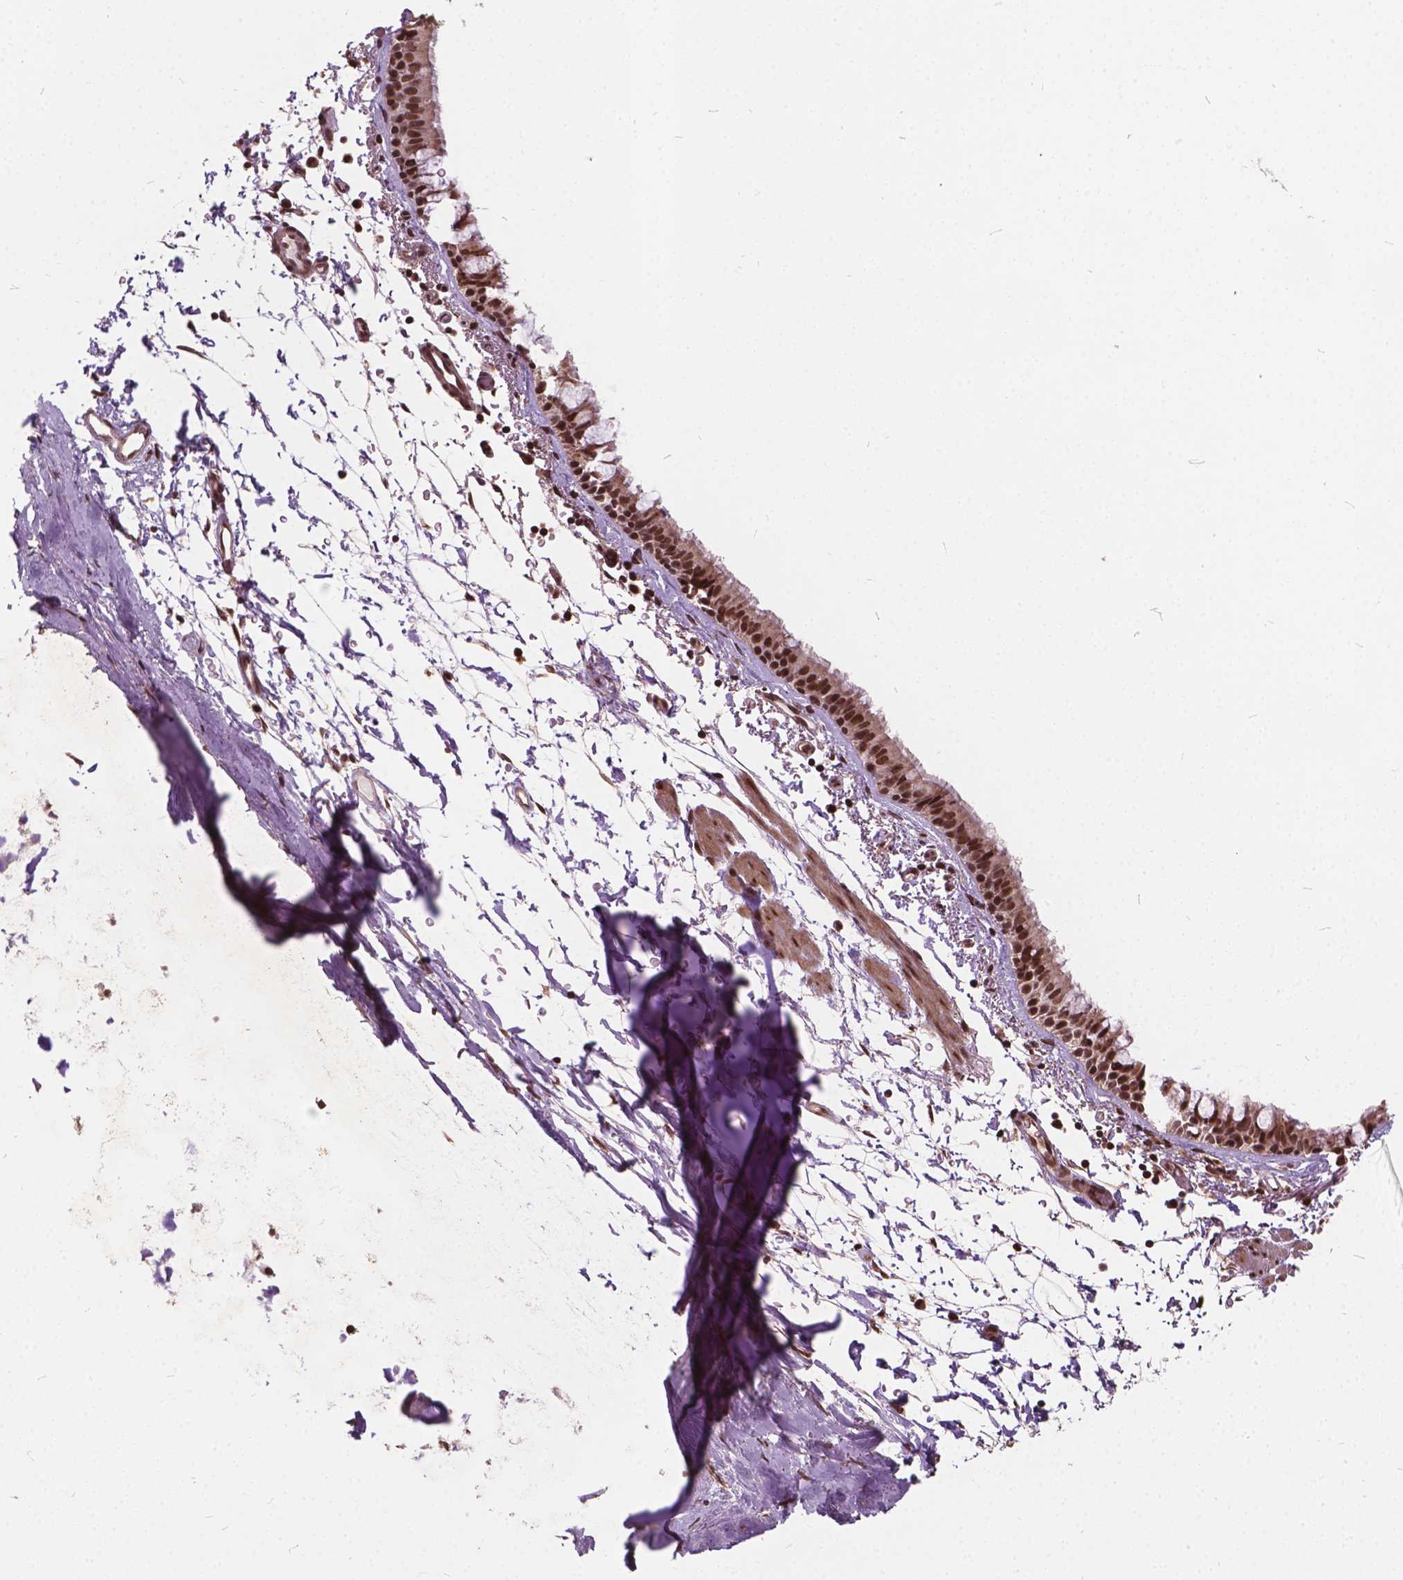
{"staining": {"intensity": "moderate", "quantity": ">75%", "location": "nuclear"}, "tissue": "bronchus", "cell_type": "Respiratory epithelial cells", "image_type": "normal", "snomed": [{"axis": "morphology", "description": "Normal tissue, NOS"}, {"axis": "topography", "description": "Bronchus"}], "caption": "This is an image of immunohistochemistry staining of benign bronchus, which shows moderate staining in the nuclear of respiratory epithelial cells.", "gene": "GPS2", "patient": {"sex": "female", "age": 61}}